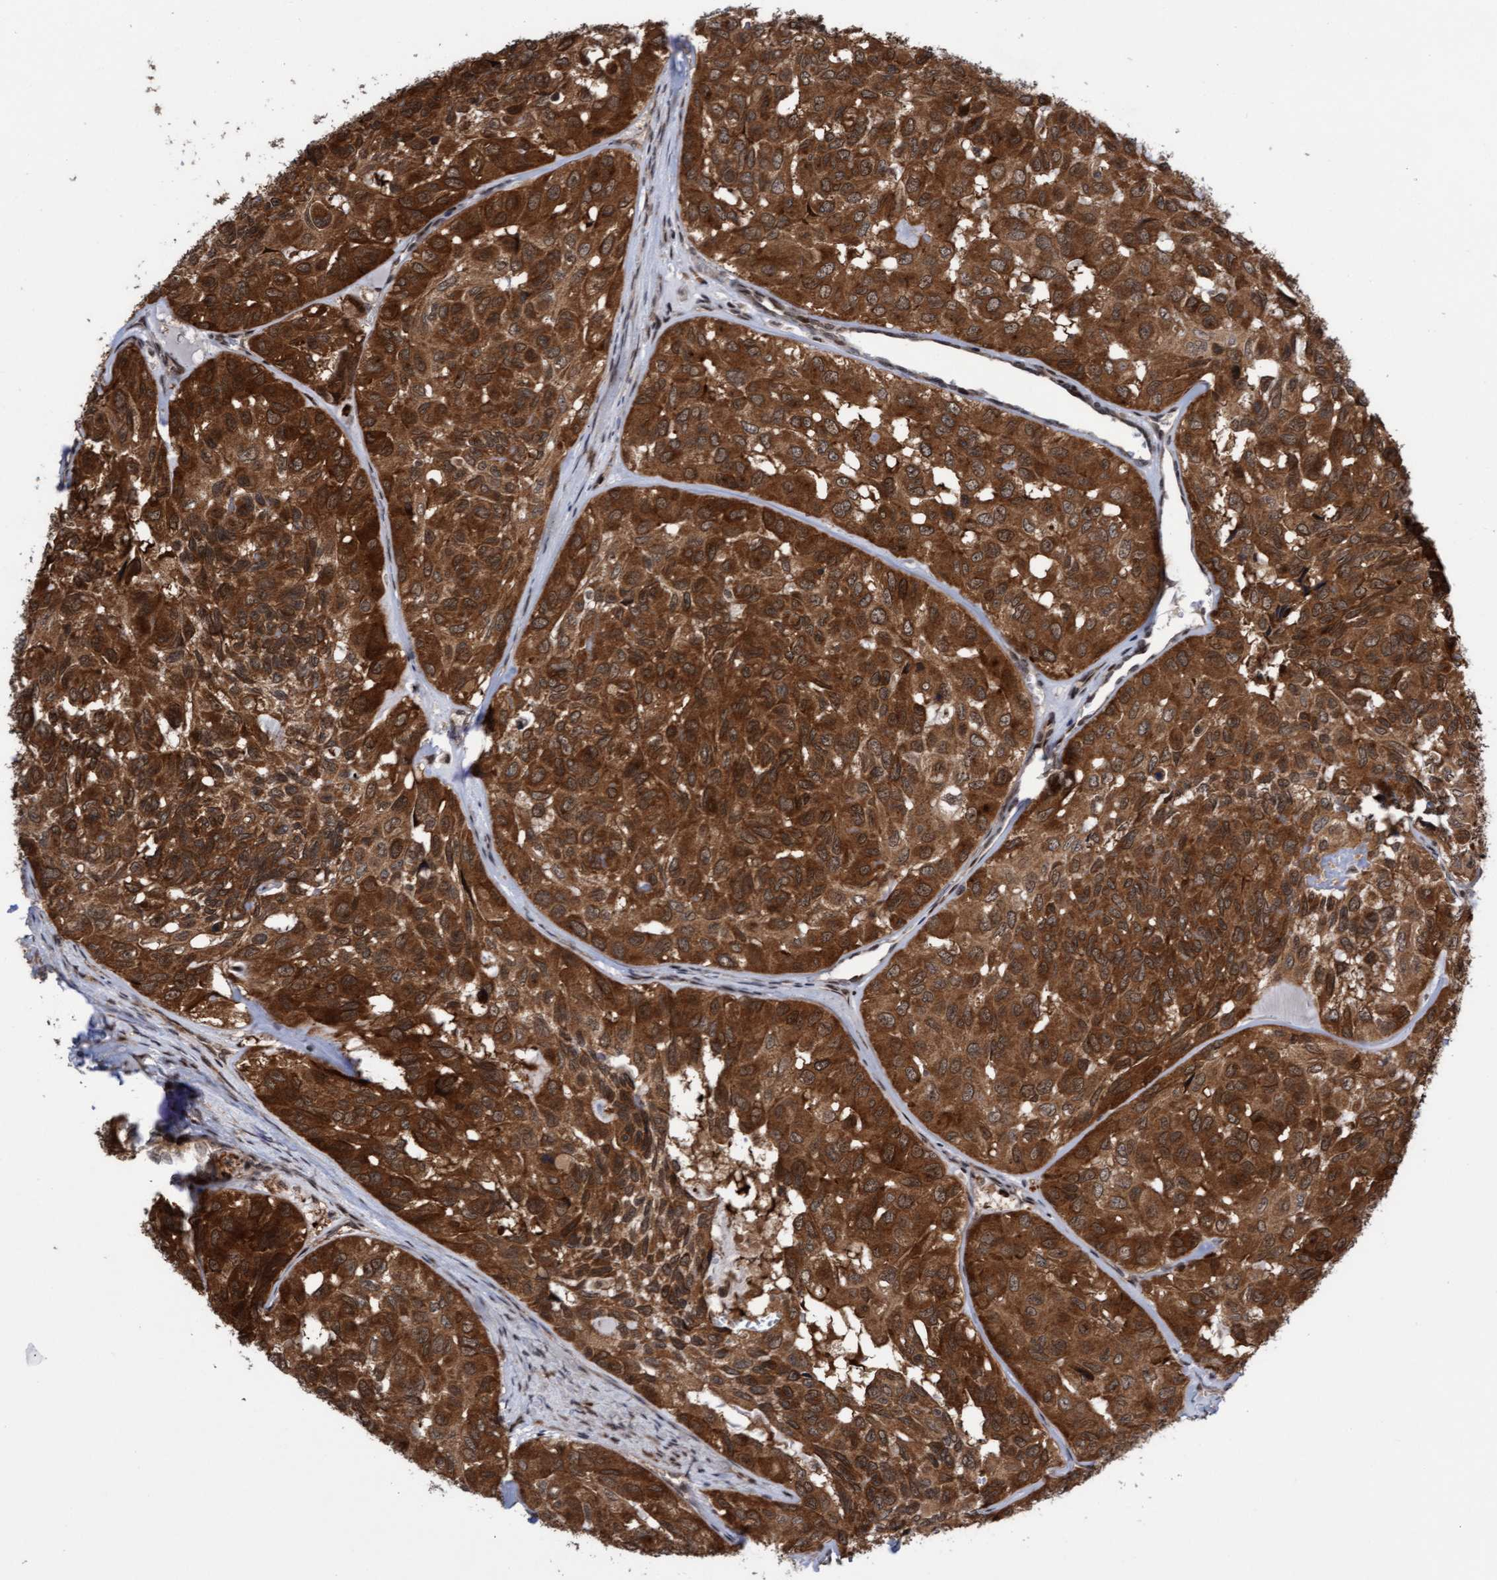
{"staining": {"intensity": "strong", "quantity": ">75%", "location": "cytoplasmic/membranous"}, "tissue": "head and neck cancer", "cell_type": "Tumor cells", "image_type": "cancer", "snomed": [{"axis": "morphology", "description": "Adenocarcinoma, NOS"}, {"axis": "topography", "description": "Salivary gland, NOS"}, {"axis": "topography", "description": "Head-Neck"}], "caption": "IHC staining of head and neck cancer (adenocarcinoma), which exhibits high levels of strong cytoplasmic/membranous positivity in about >75% of tumor cells indicating strong cytoplasmic/membranous protein expression. The staining was performed using DAB (3,3'-diaminobenzidine) (brown) for protein detection and nuclei were counterstained in hematoxylin (blue).", "gene": "ITFG1", "patient": {"sex": "female", "age": 76}}